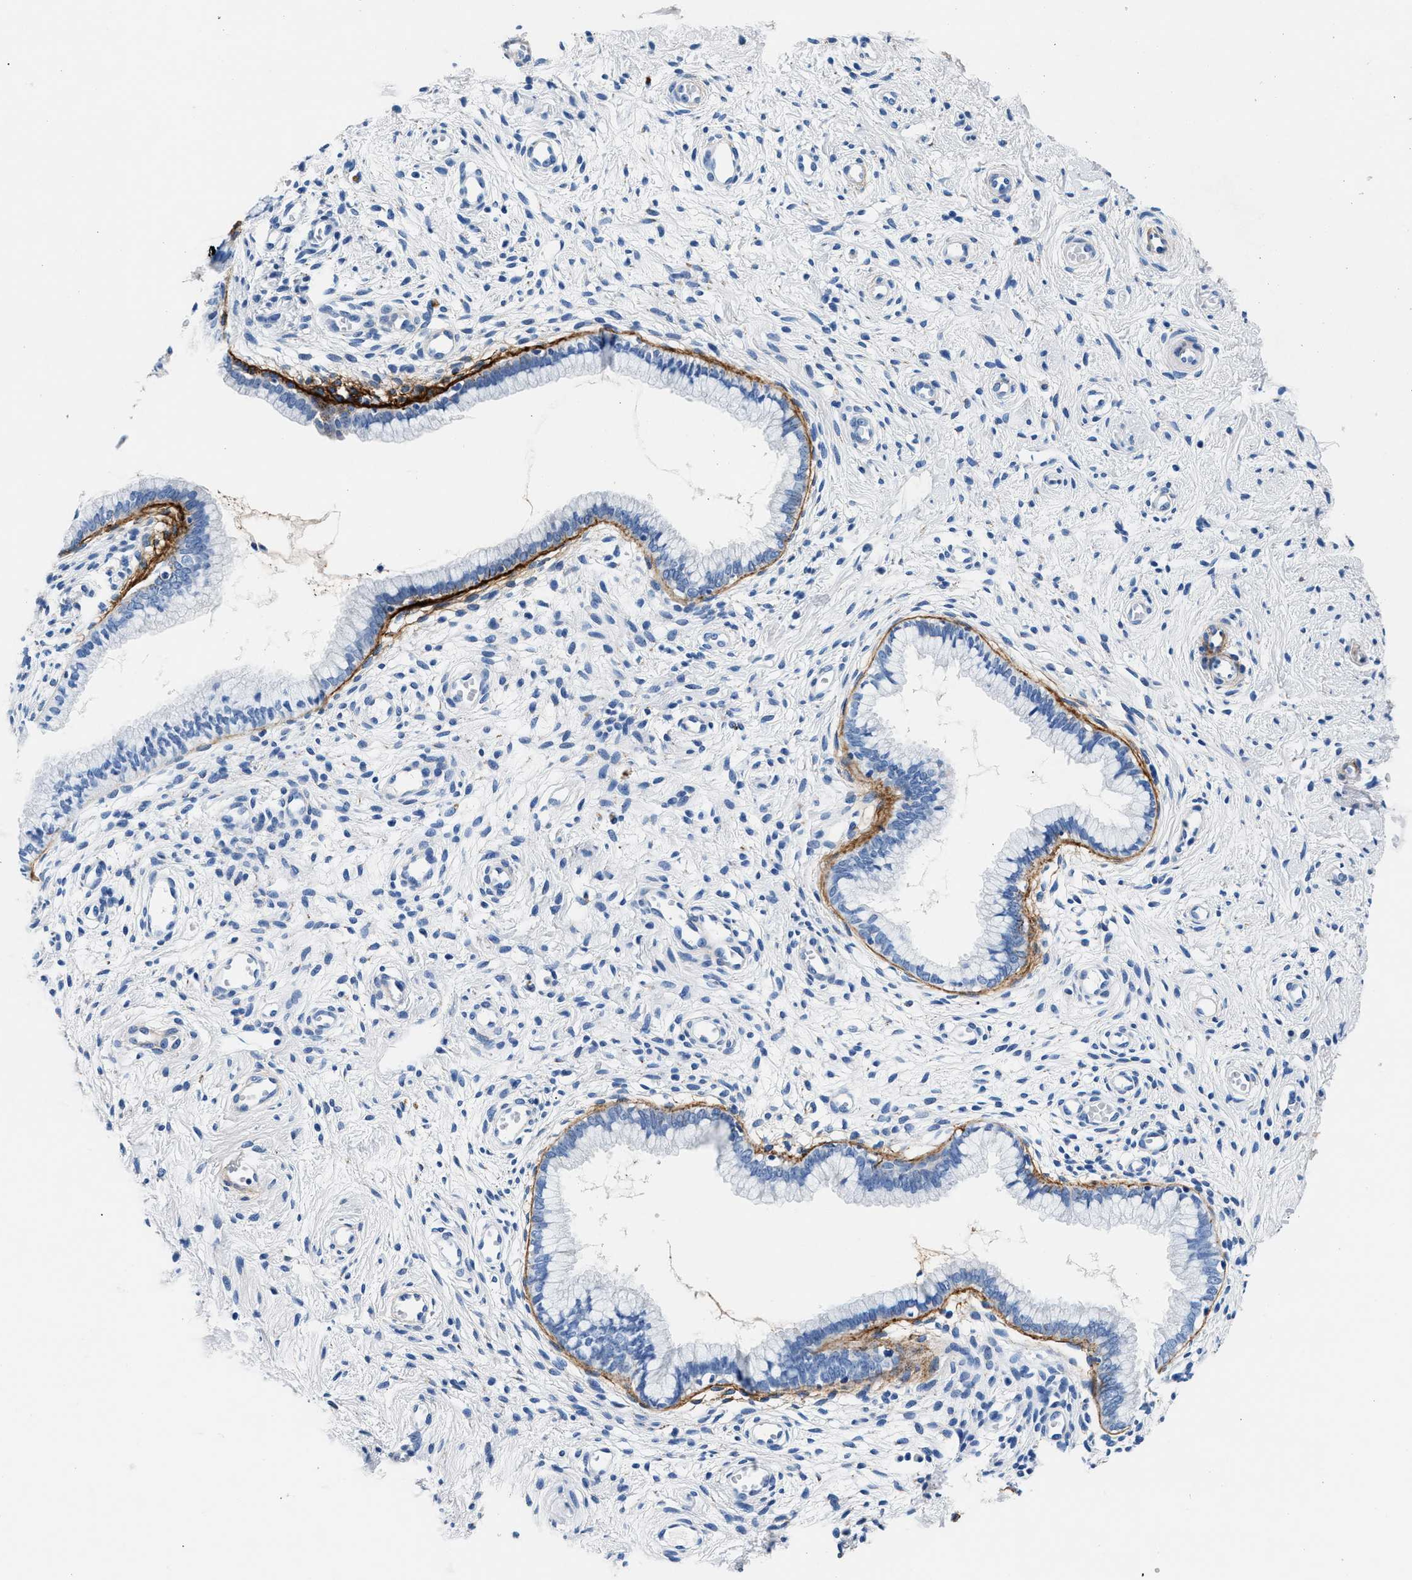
{"staining": {"intensity": "negative", "quantity": "none", "location": "none"}, "tissue": "cervix", "cell_type": "Glandular cells", "image_type": "normal", "snomed": [{"axis": "morphology", "description": "Normal tissue, NOS"}, {"axis": "topography", "description": "Cervix"}], "caption": "This is an IHC photomicrograph of benign human cervix. There is no expression in glandular cells.", "gene": "TNR", "patient": {"sex": "female", "age": 65}}